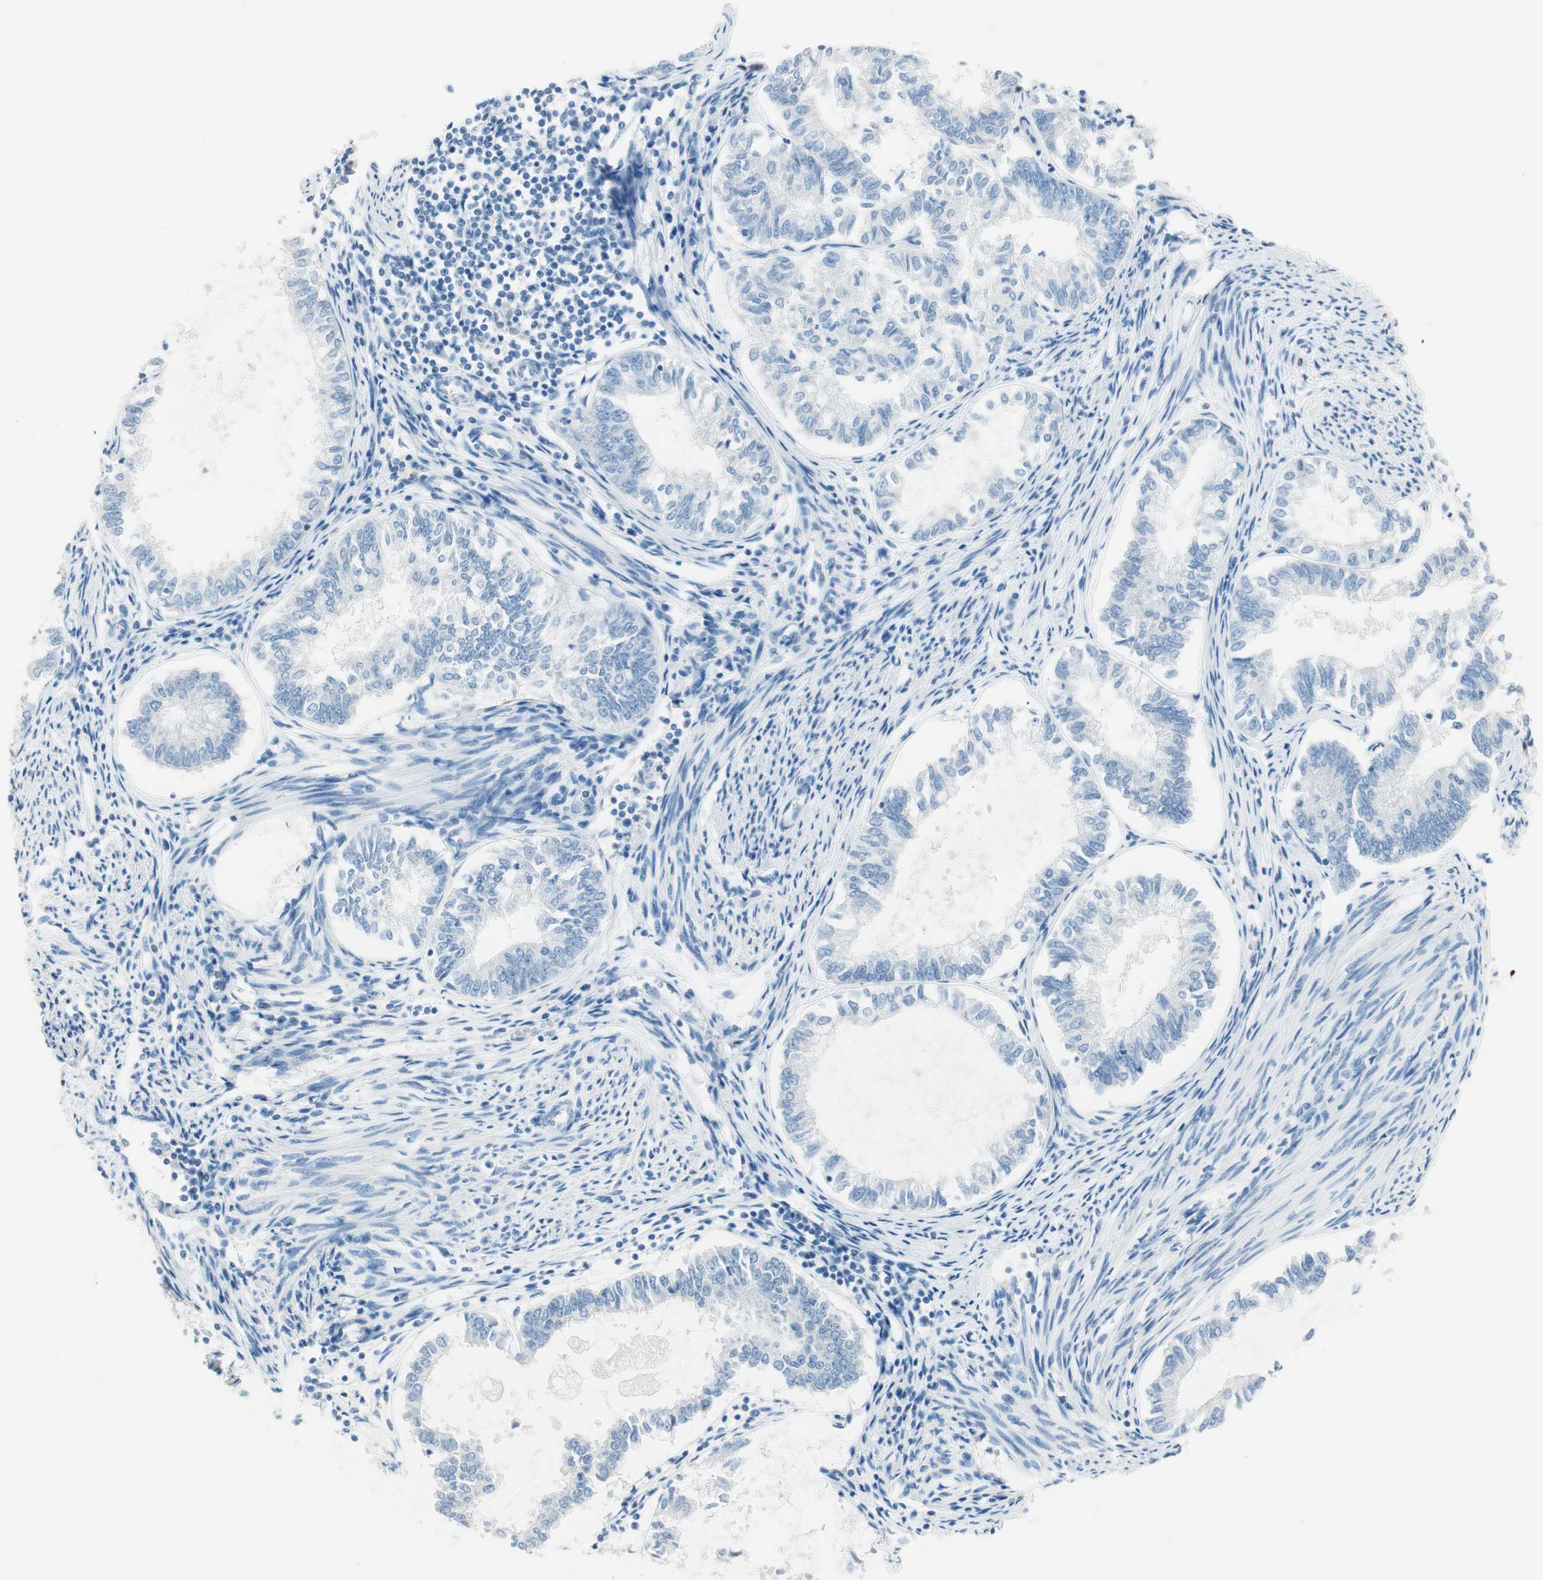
{"staining": {"intensity": "negative", "quantity": "none", "location": "none"}, "tissue": "endometrial cancer", "cell_type": "Tumor cells", "image_type": "cancer", "snomed": [{"axis": "morphology", "description": "Adenocarcinoma, NOS"}, {"axis": "topography", "description": "Endometrium"}], "caption": "DAB (3,3'-diaminobenzidine) immunohistochemical staining of human endometrial cancer (adenocarcinoma) demonstrates no significant expression in tumor cells.", "gene": "HPGD", "patient": {"sex": "female", "age": 86}}